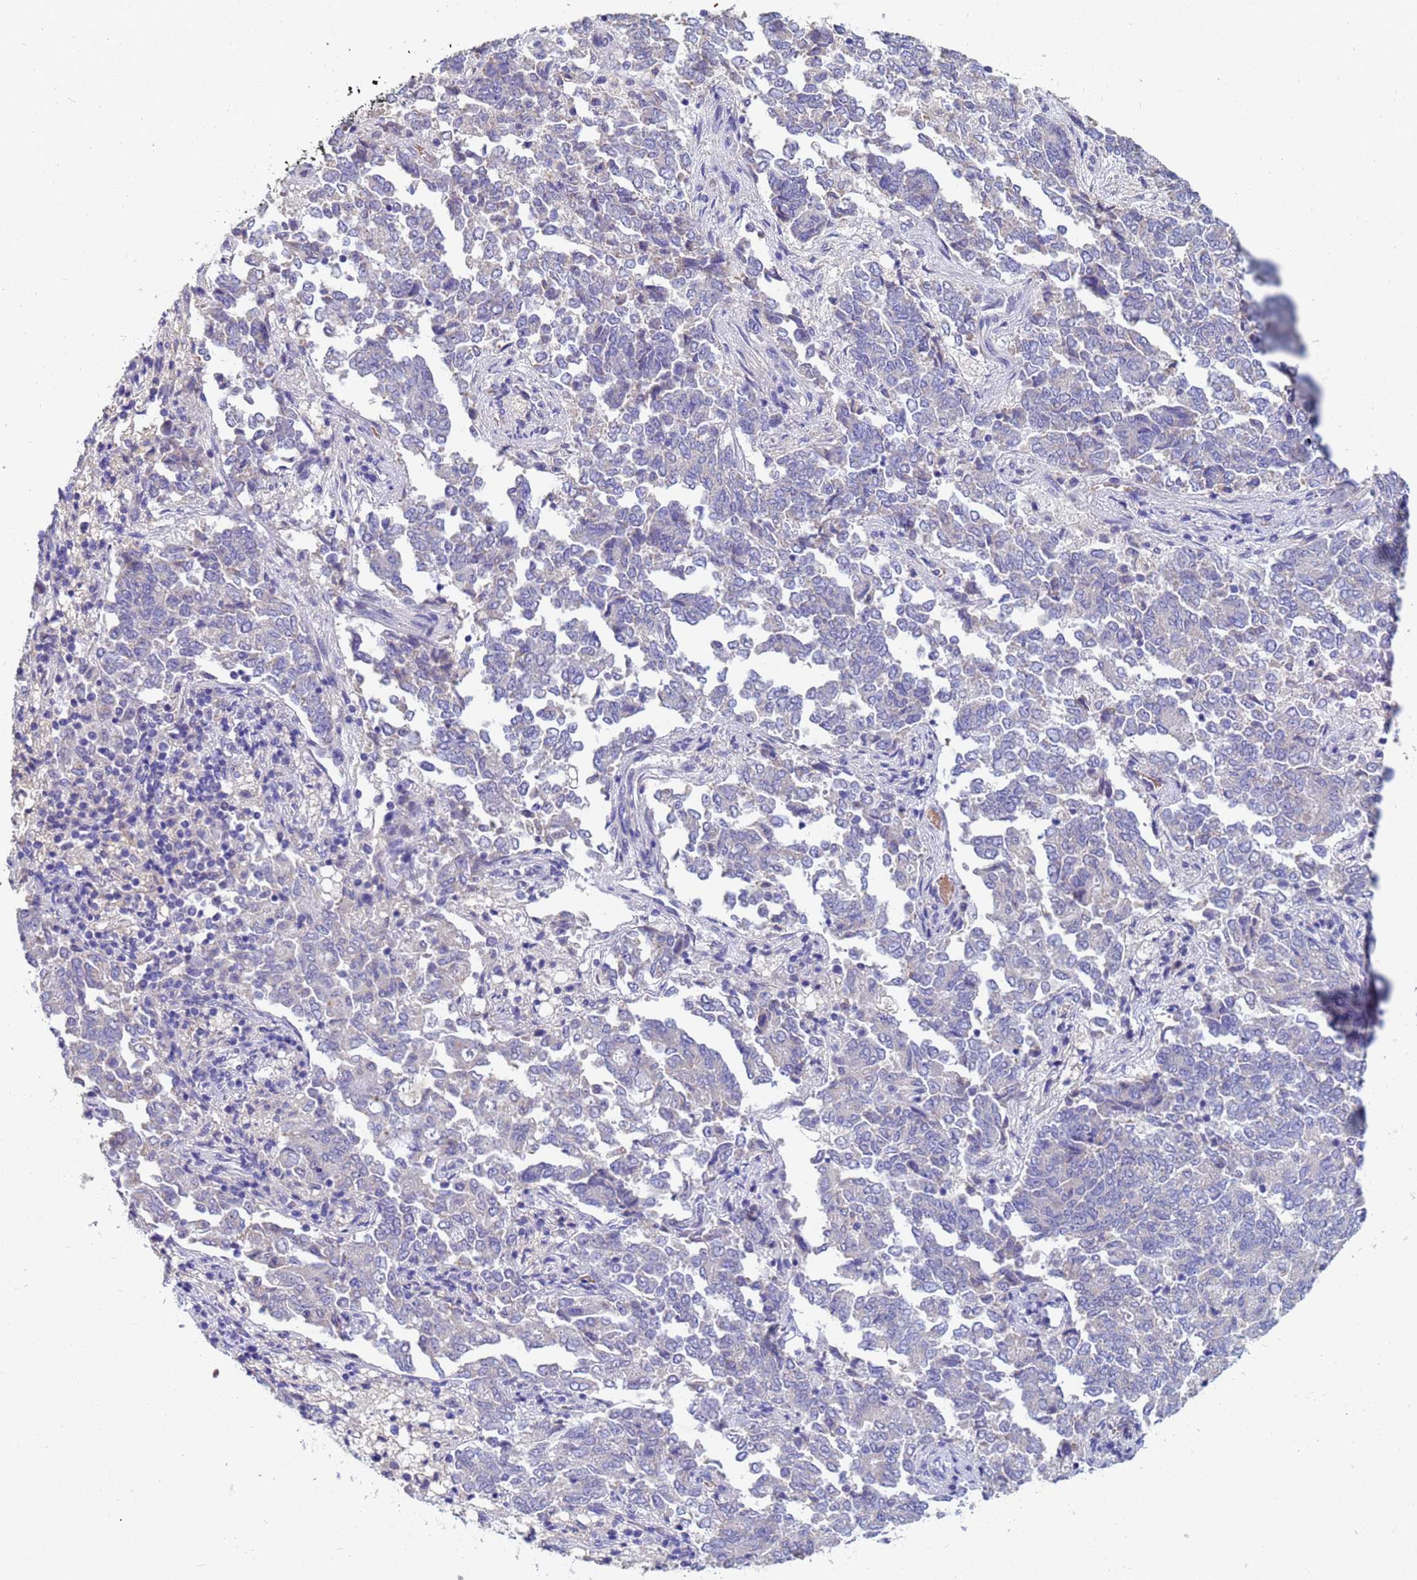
{"staining": {"intensity": "negative", "quantity": "none", "location": "none"}, "tissue": "endometrial cancer", "cell_type": "Tumor cells", "image_type": "cancer", "snomed": [{"axis": "morphology", "description": "Adenocarcinoma, NOS"}, {"axis": "topography", "description": "Endometrium"}], "caption": "A high-resolution photomicrograph shows immunohistochemistry staining of endometrial cancer, which reveals no significant expression in tumor cells.", "gene": "IHO1", "patient": {"sex": "female", "age": 80}}